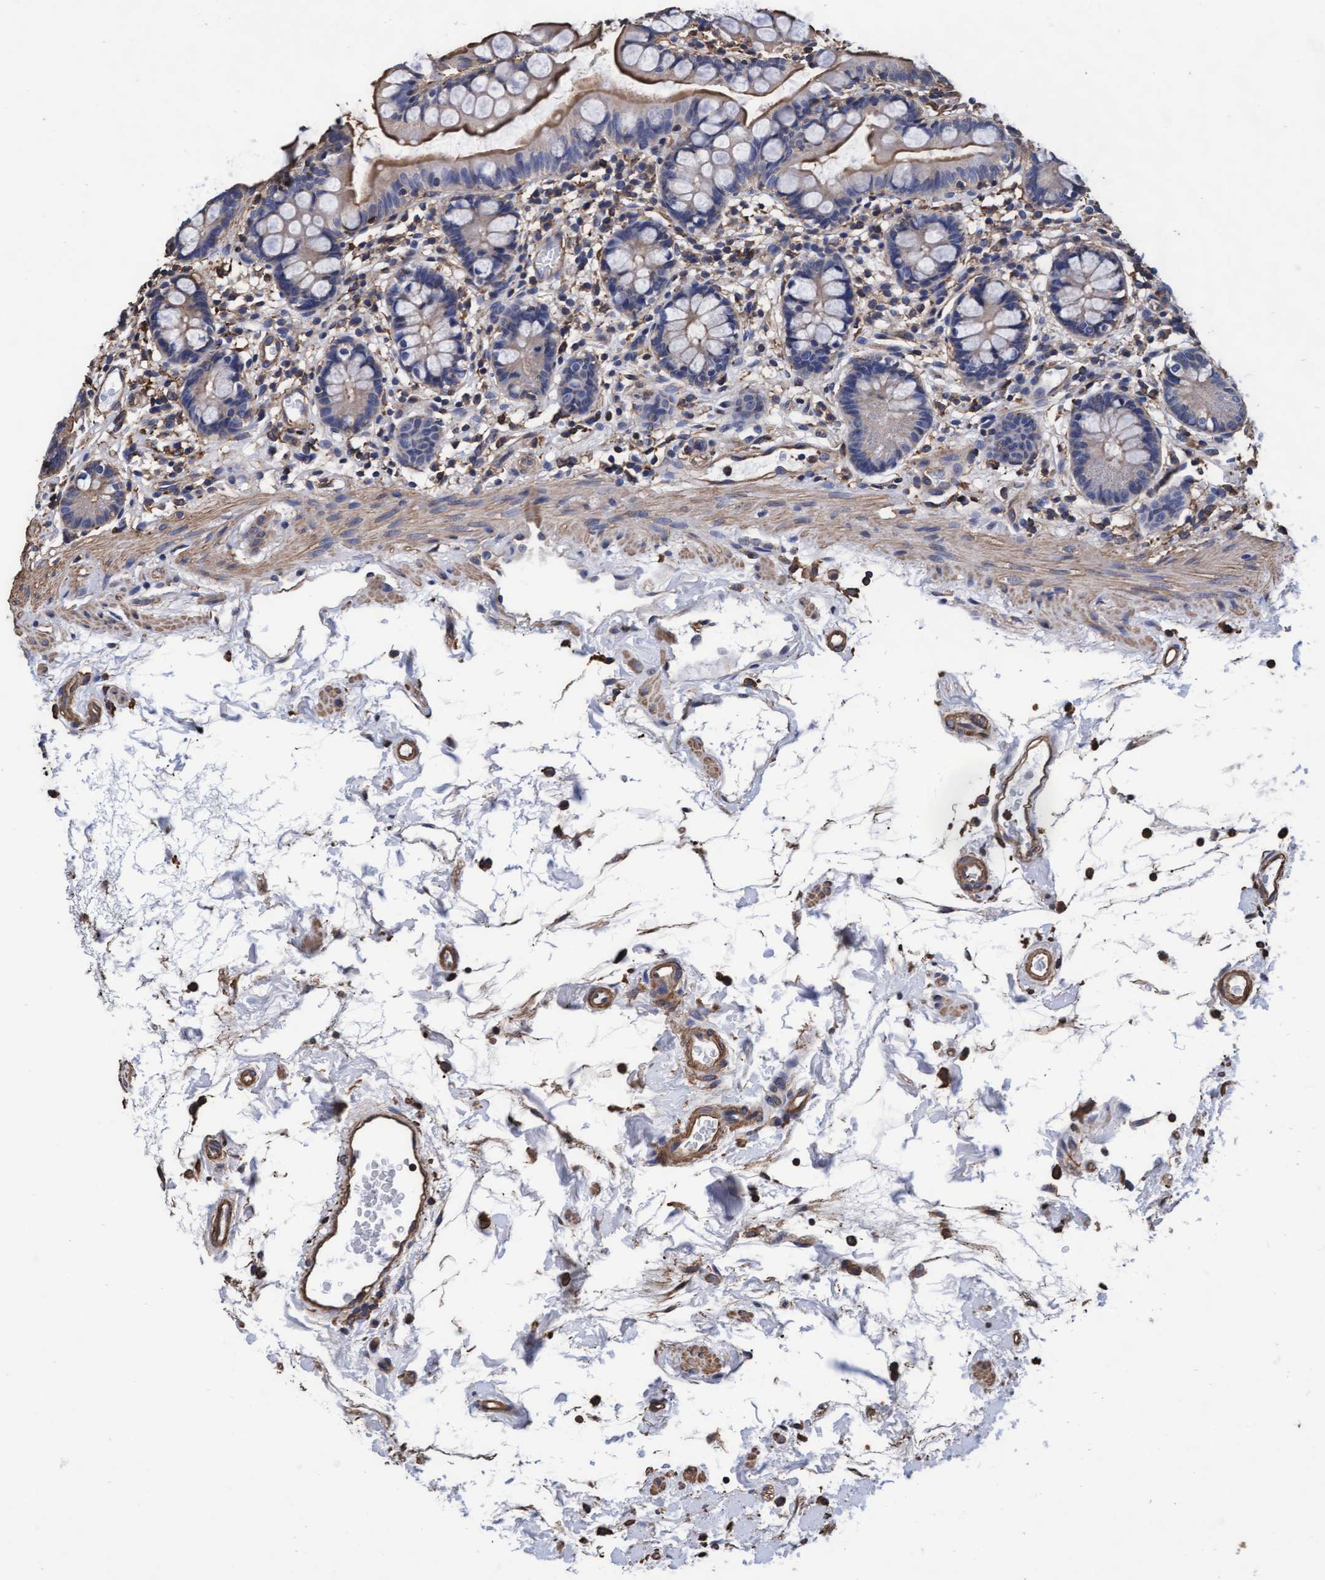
{"staining": {"intensity": "moderate", "quantity": "25%-75%", "location": "cytoplasmic/membranous"}, "tissue": "small intestine", "cell_type": "Glandular cells", "image_type": "normal", "snomed": [{"axis": "morphology", "description": "Normal tissue, NOS"}, {"axis": "topography", "description": "Small intestine"}], "caption": "Glandular cells show medium levels of moderate cytoplasmic/membranous positivity in approximately 25%-75% of cells in normal human small intestine.", "gene": "GRHPR", "patient": {"sex": "female", "age": 84}}